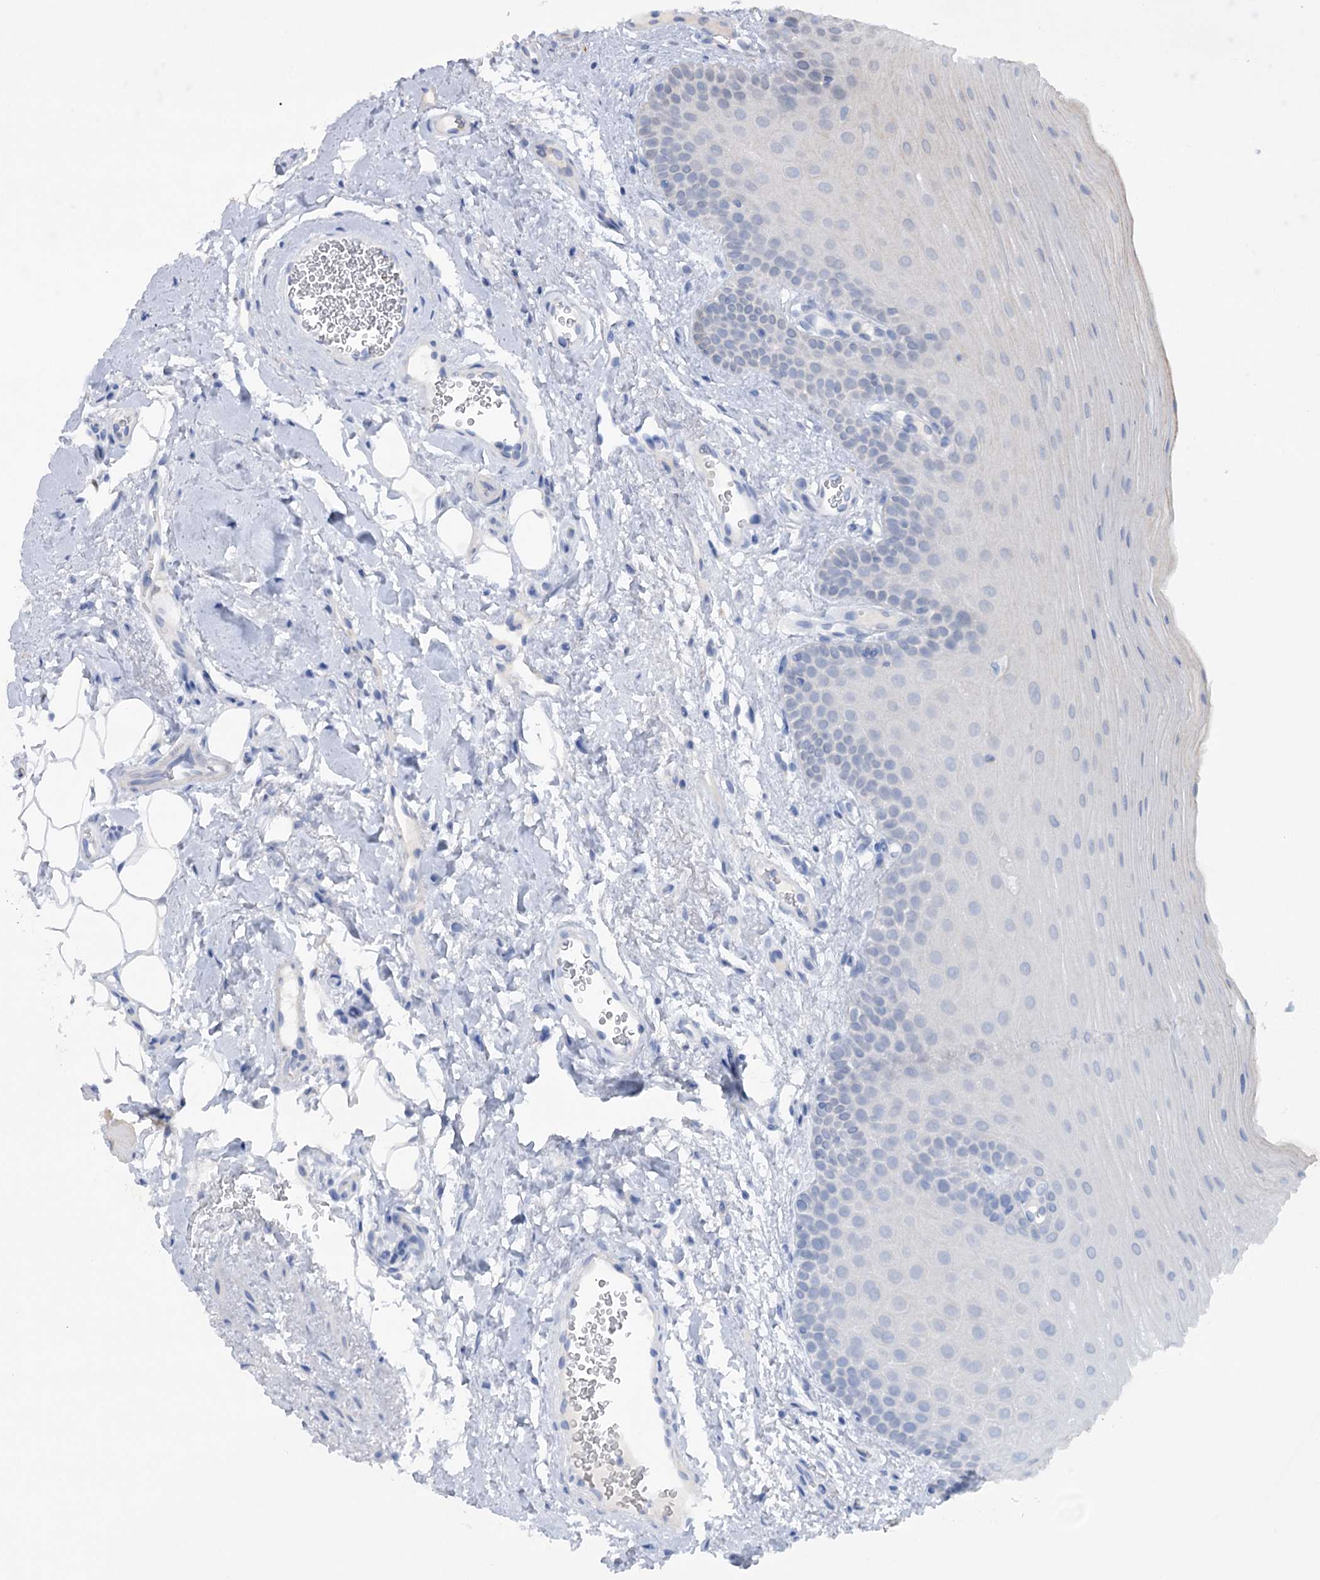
{"staining": {"intensity": "negative", "quantity": "none", "location": "none"}, "tissue": "oral mucosa", "cell_type": "Squamous epithelial cells", "image_type": "normal", "snomed": [{"axis": "morphology", "description": "Normal tissue, NOS"}, {"axis": "topography", "description": "Oral tissue"}], "caption": "Histopathology image shows no protein expression in squamous epithelial cells of benign oral mucosa.", "gene": "MTCH2", "patient": {"sex": "male", "age": 68}}